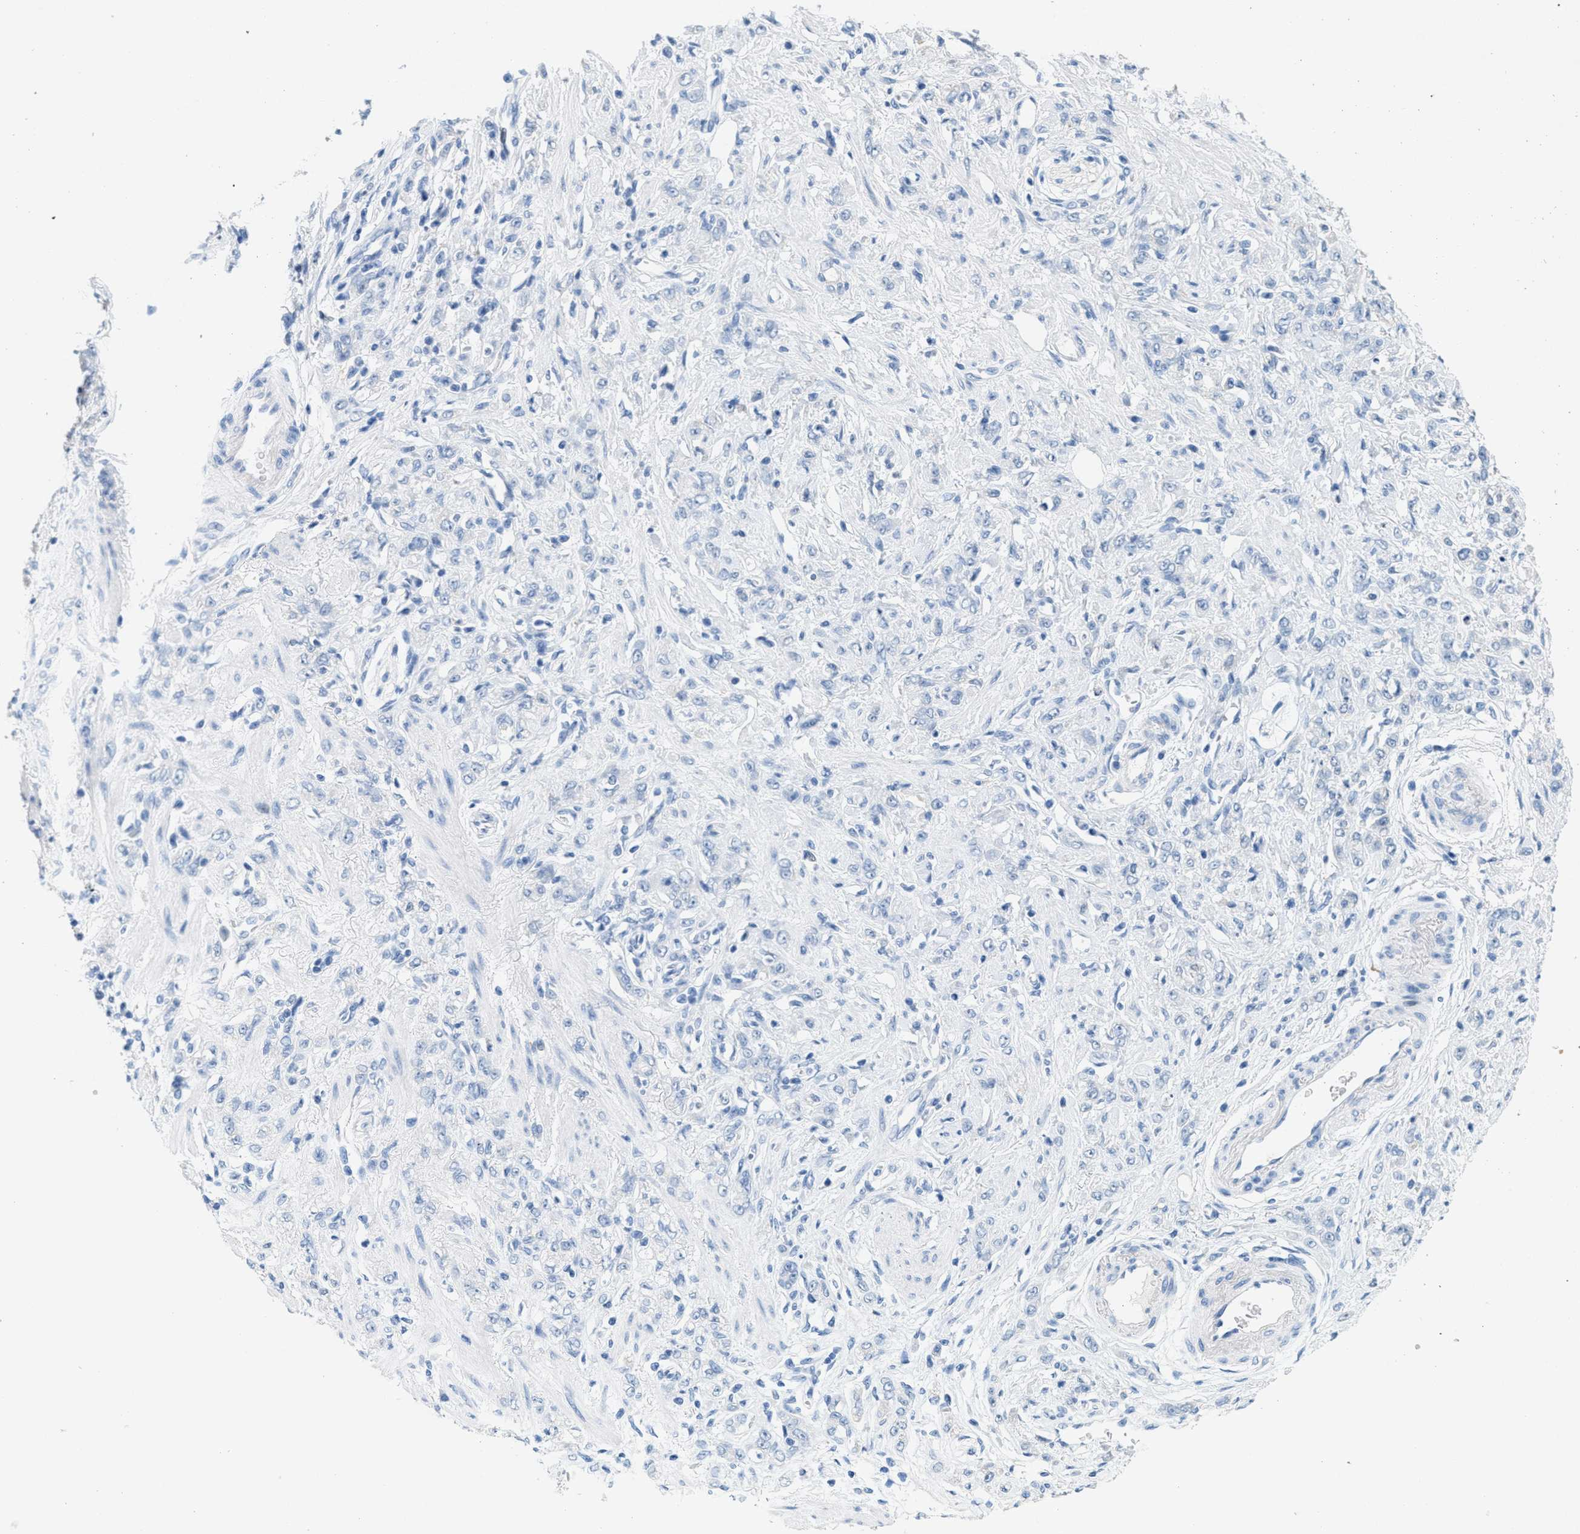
{"staining": {"intensity": "negative", "quantity": "none", "location": "none"}, "tissue": "stomach cancer", "cell_type": "Tumor cells", "image_type": "cancer", "snomed": [{"axis": "morphology", "description": "Normal tissue, NOS"}, {"axis": "morphology", "description": "Adenocarcinoma, NOS"}, {"axis": "topography", "description": "Stomach"}], "caption": "DAB immunohistochemical staining of adenocarcinoma (stomach) reveals no significant staining in tumor cells.", "gene": "GPM6A", "patient": {"sex": "male", "age": 82}}